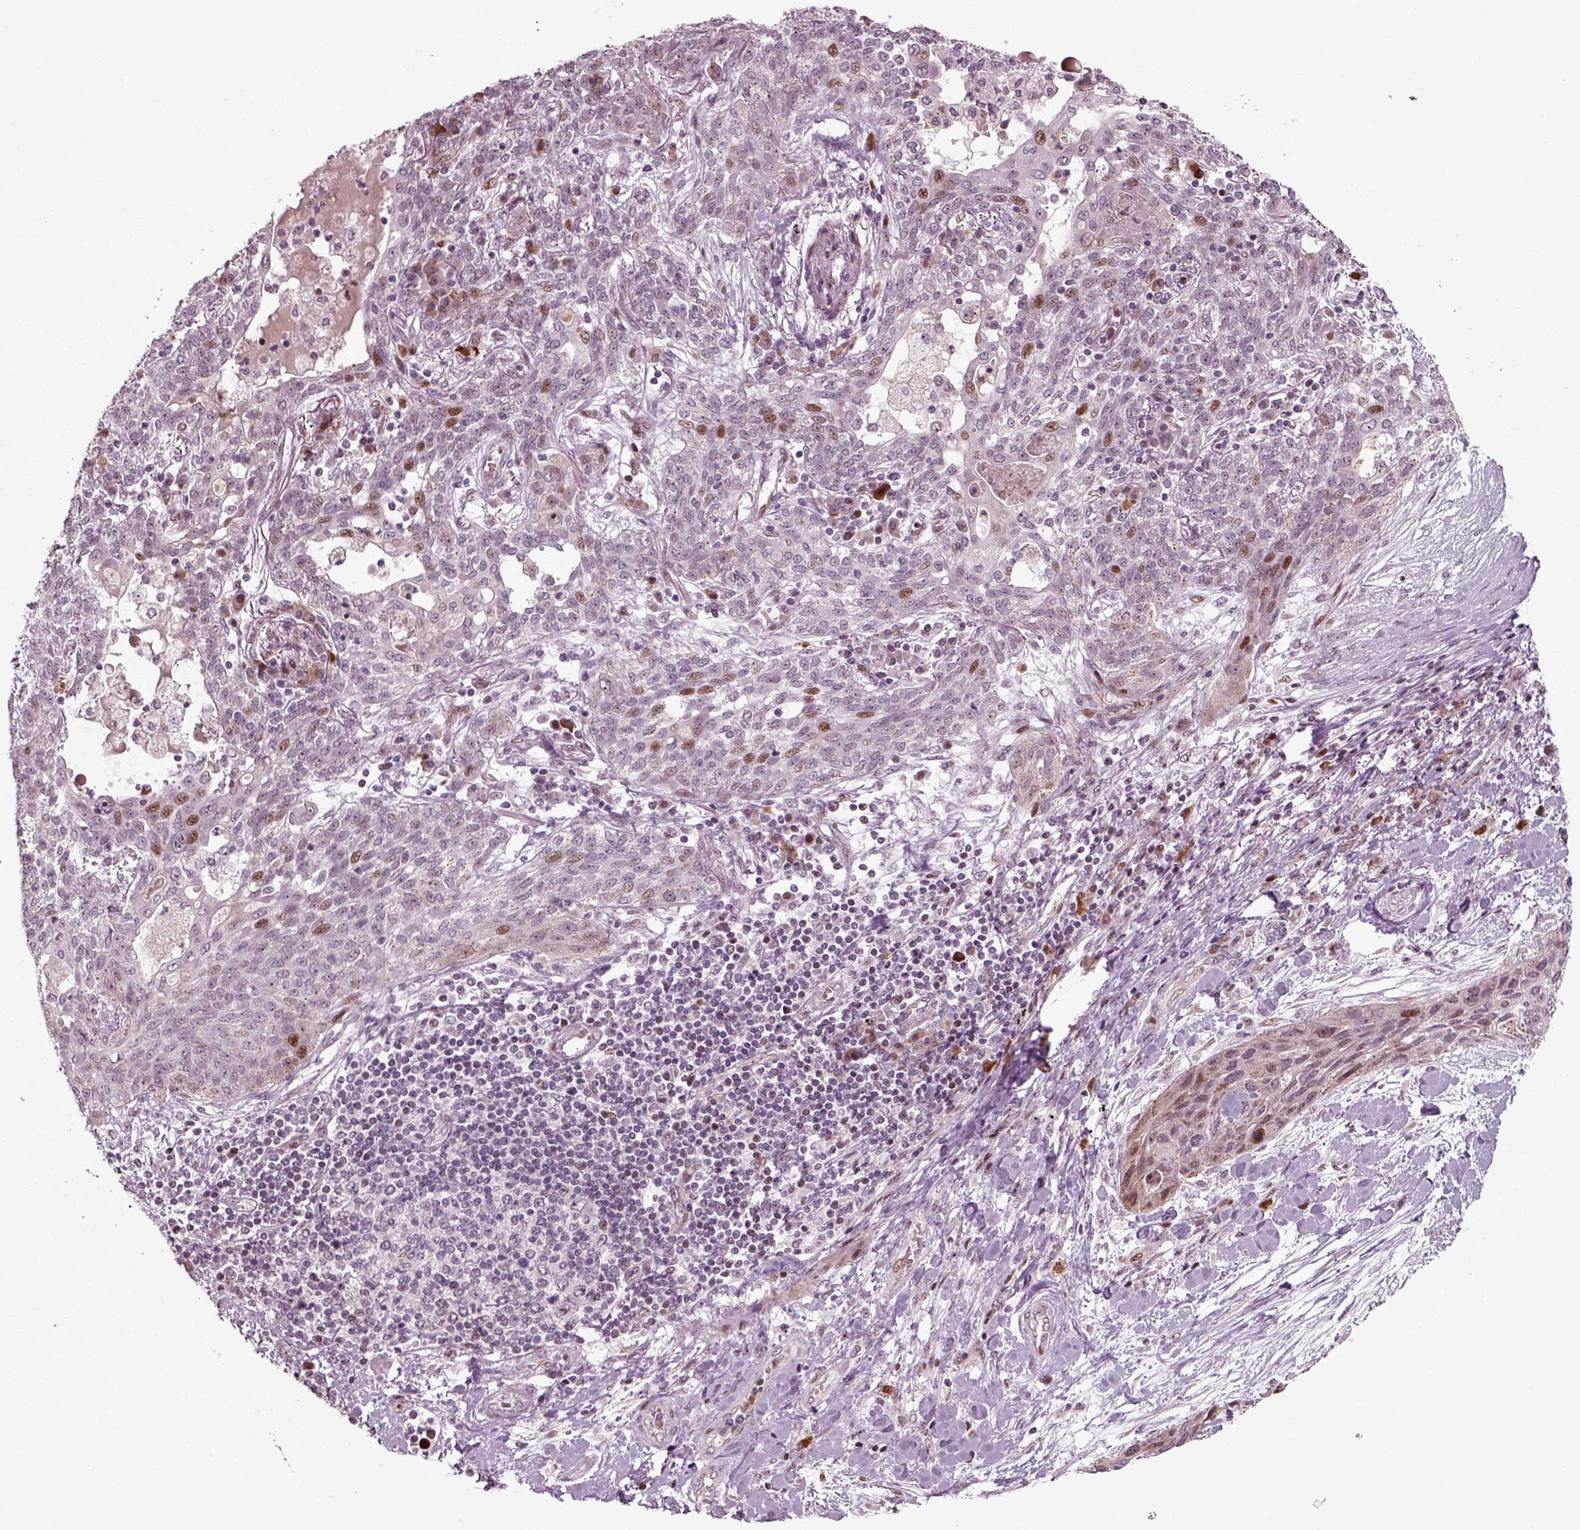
{"staining": {"intensity": "moderate", "quantity": "<25%", "location": "nuclear"}, "tissue": "lung cancer", "cell_type": "Tumor cells", "image_type": "cancer", "snomed": [{"axis": "morphology", "description": "Squamous cell carcinoma, NOS"}, {"axis": "topography", "description": "Lung"}], "caption": "There is low levels of moderate nuclear positivity in tumor cells of lung squamous cell carcinoma, as demonstrated by immunohistochemical staining (brown color).", "gene": "CDC14A", "patient": {"sex": "female", "age": 70}}